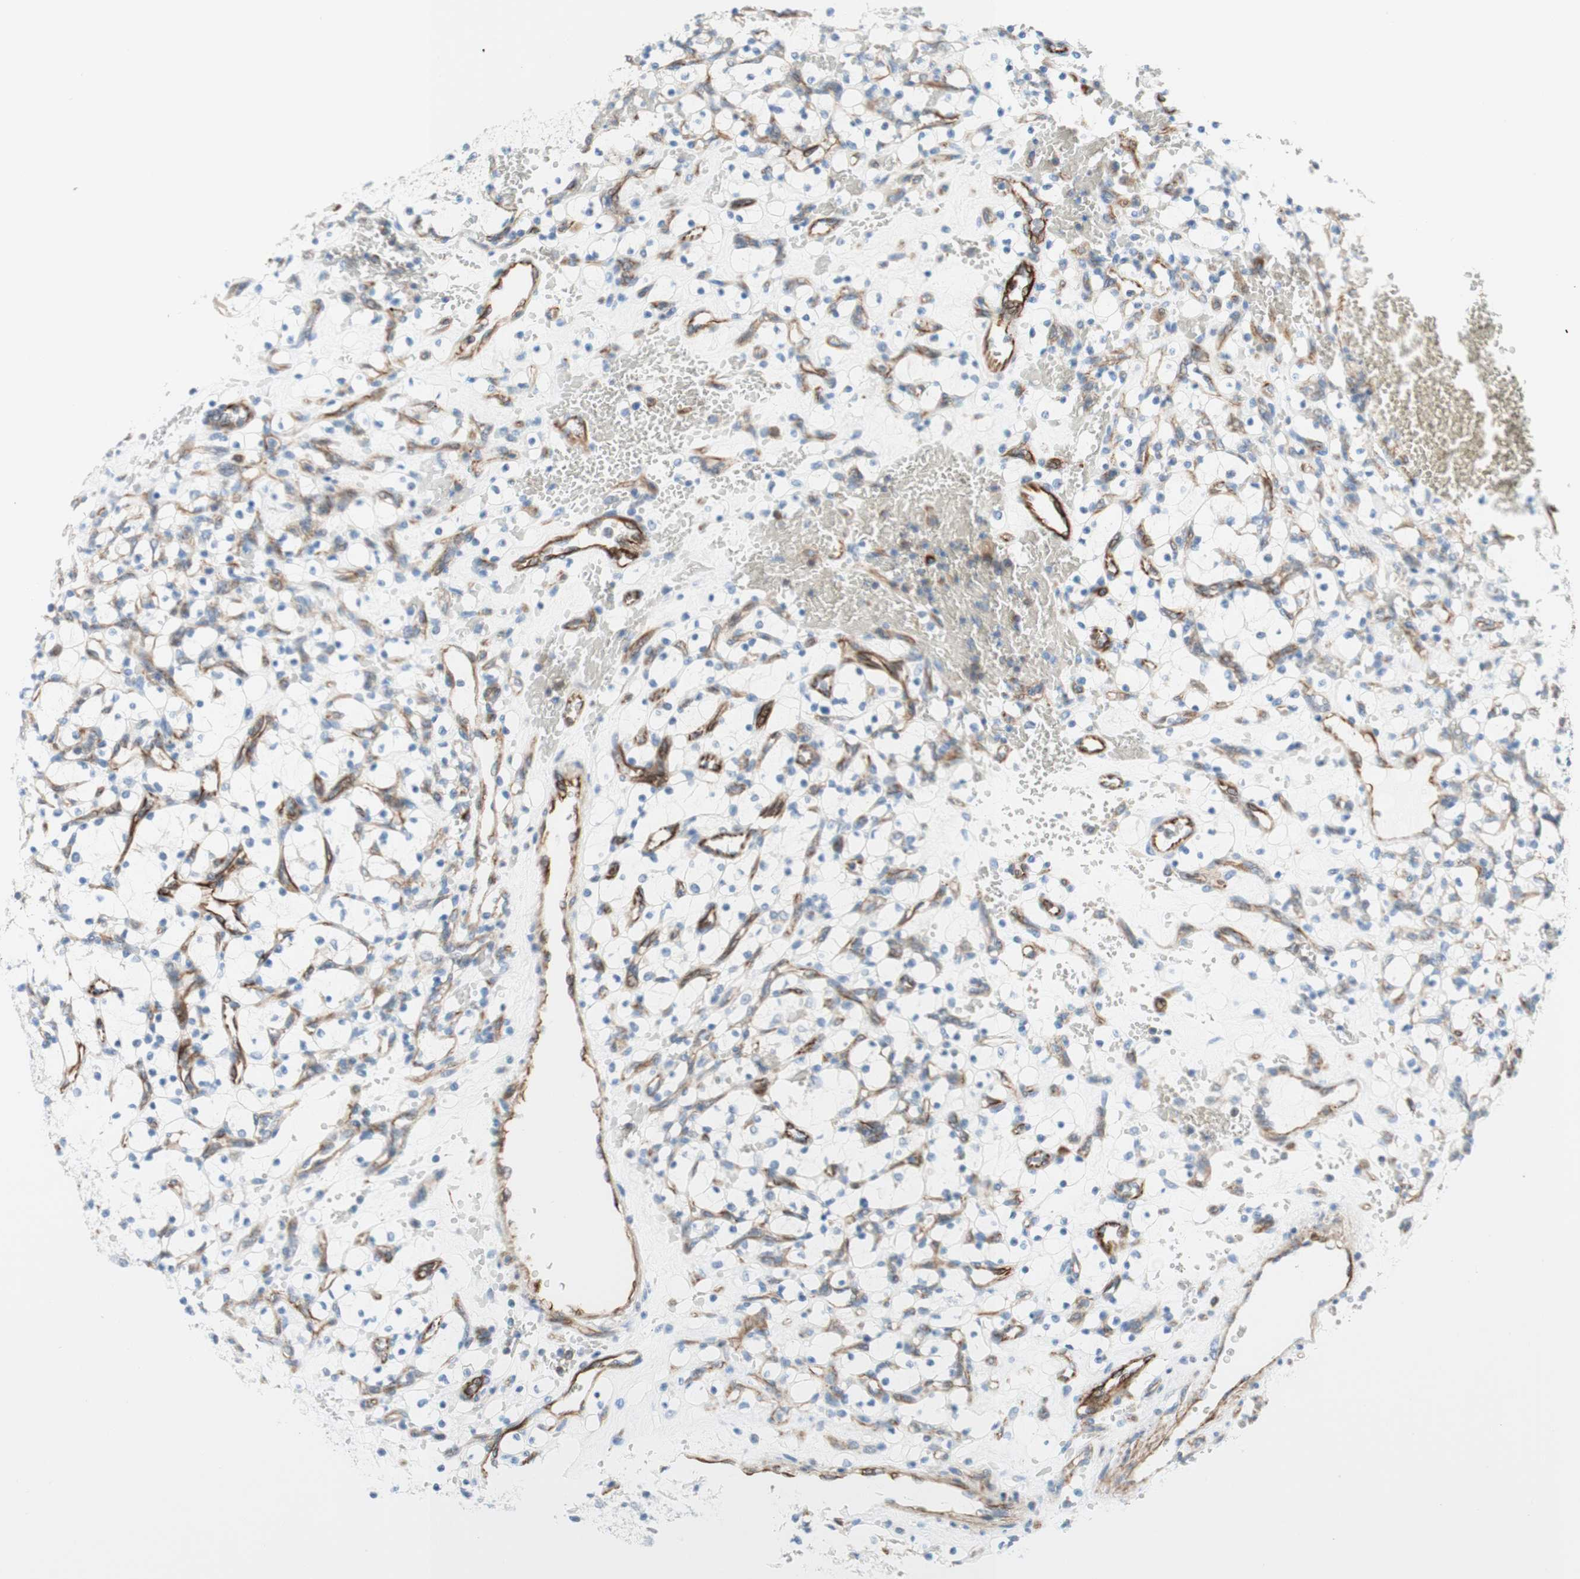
{"staining": {"intensity": "negative", "quantity": "none", "location": "none"}, "tissue": "renal cancer", "cell_type": "Tumor cells", "image_type": "cancer", "snomed": [{"axis": "morphology", "description": "Adenocarcinoma, NOS"}, {"axis": "topography", "description": "Kidney"}], "caption": "Immunohistochemistry (IHC) histopathology image of neoplastic tissue: renal cancer stained with DAB (3,3'-diaminobenzidine) demonstrates no significant protein expression in tumor cells.", "gene": "POU2AF1", "patient": {"sex": "female", "age": 69}}